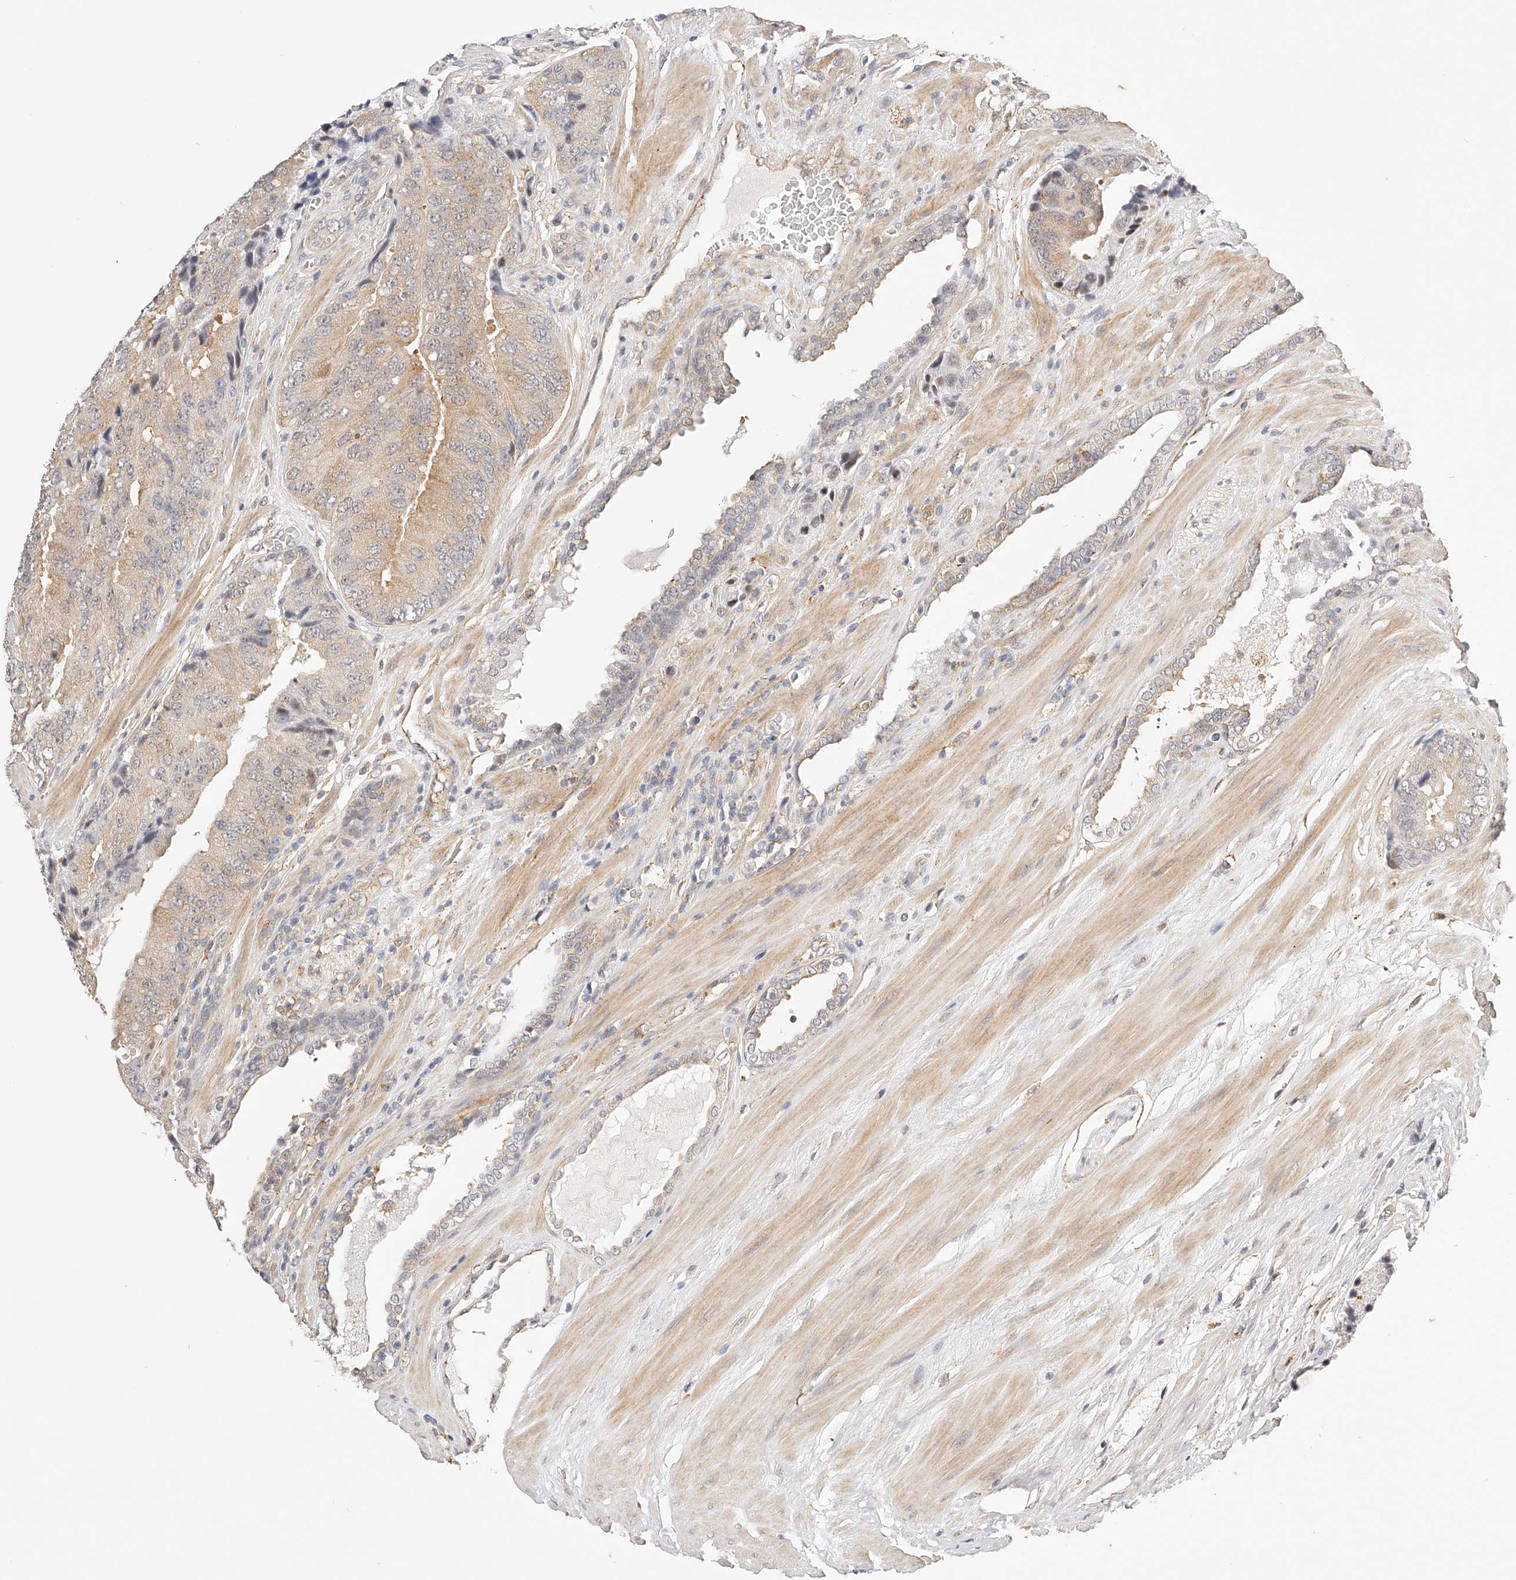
{"staining": {"intensity": "weak", "quantity": ">75%", "location": "cytoplasmic/membranous"}, "tissue": "prostate cancer", "cell_type": "Tumor cells", "image_type": "cancer", "snomed": [{"axis": "morphology", "description": "Adenocarcinoma, High grade"}, {"axis": "topography", "description": "Prostate"}], "caption": "Immunohistochemical staining of prostate cancer demonstrates low levels of weak cytoplasmic/membranous expression in approximately >75% of tumor cells. (brown staining indicates protein expression, while blue staining denotes nuclei).", "gene": "SYNC", "patient": {"sex": "male", "age": 70}}